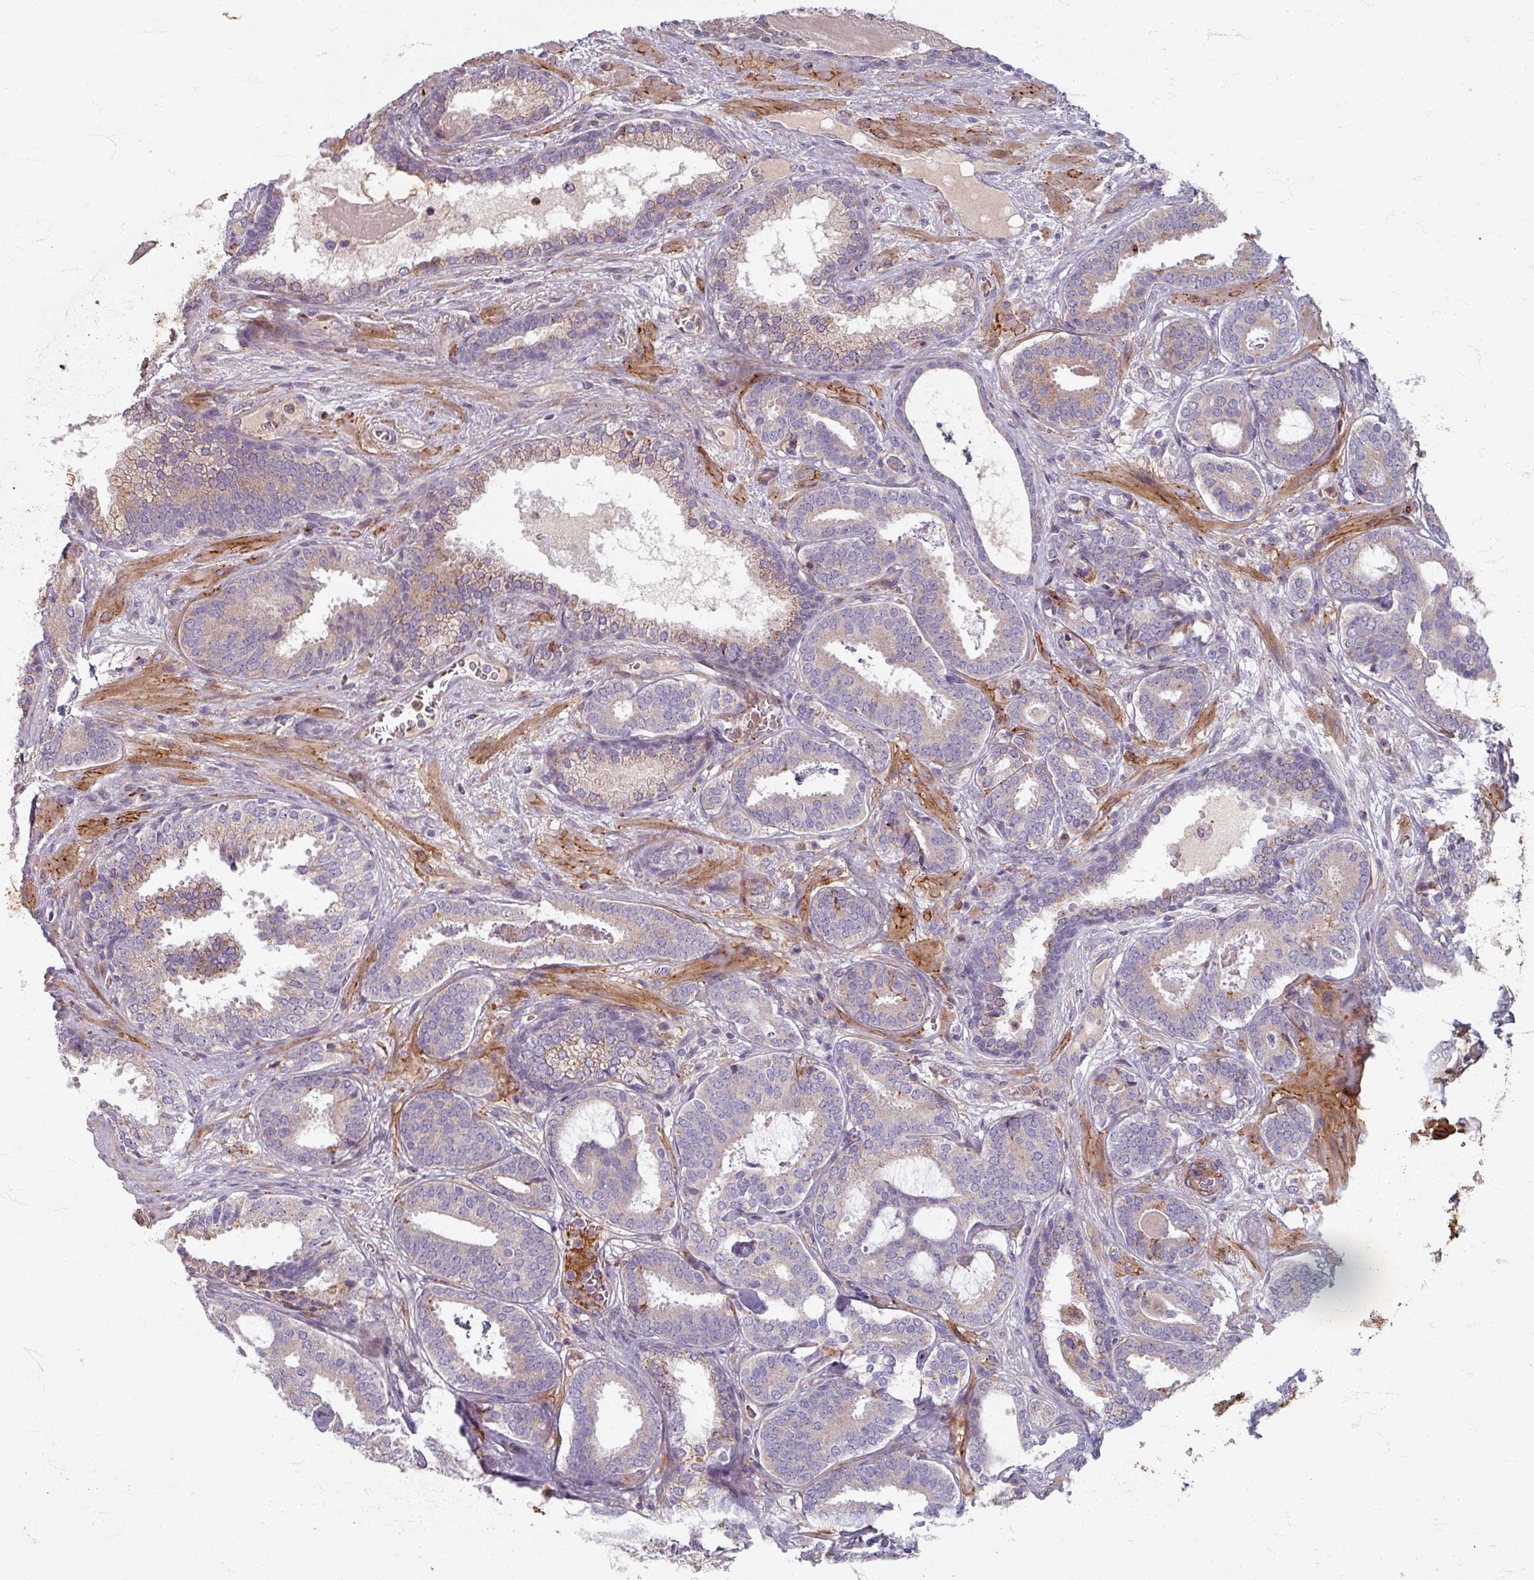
{"staining": {"intensity": "negative", "quantity": "none", "location": "none"}, "tissue": "prostate cancer", "cell_type": "Tumor cells", "image_type": "cancer", "snomed": [{"axis": "morphology", "description": "Adenocarcinoma, High grade"}, {"axis": "topography", "description": "Prostate"}], "caption": "A micrograph of prostate cancer (adenocarcinoma (high-grade)) stained for a protein reveals no brown staining in tumor cells.", "gene": "GABARAPL1", "patient": {"sex": "male", "age": 65}}